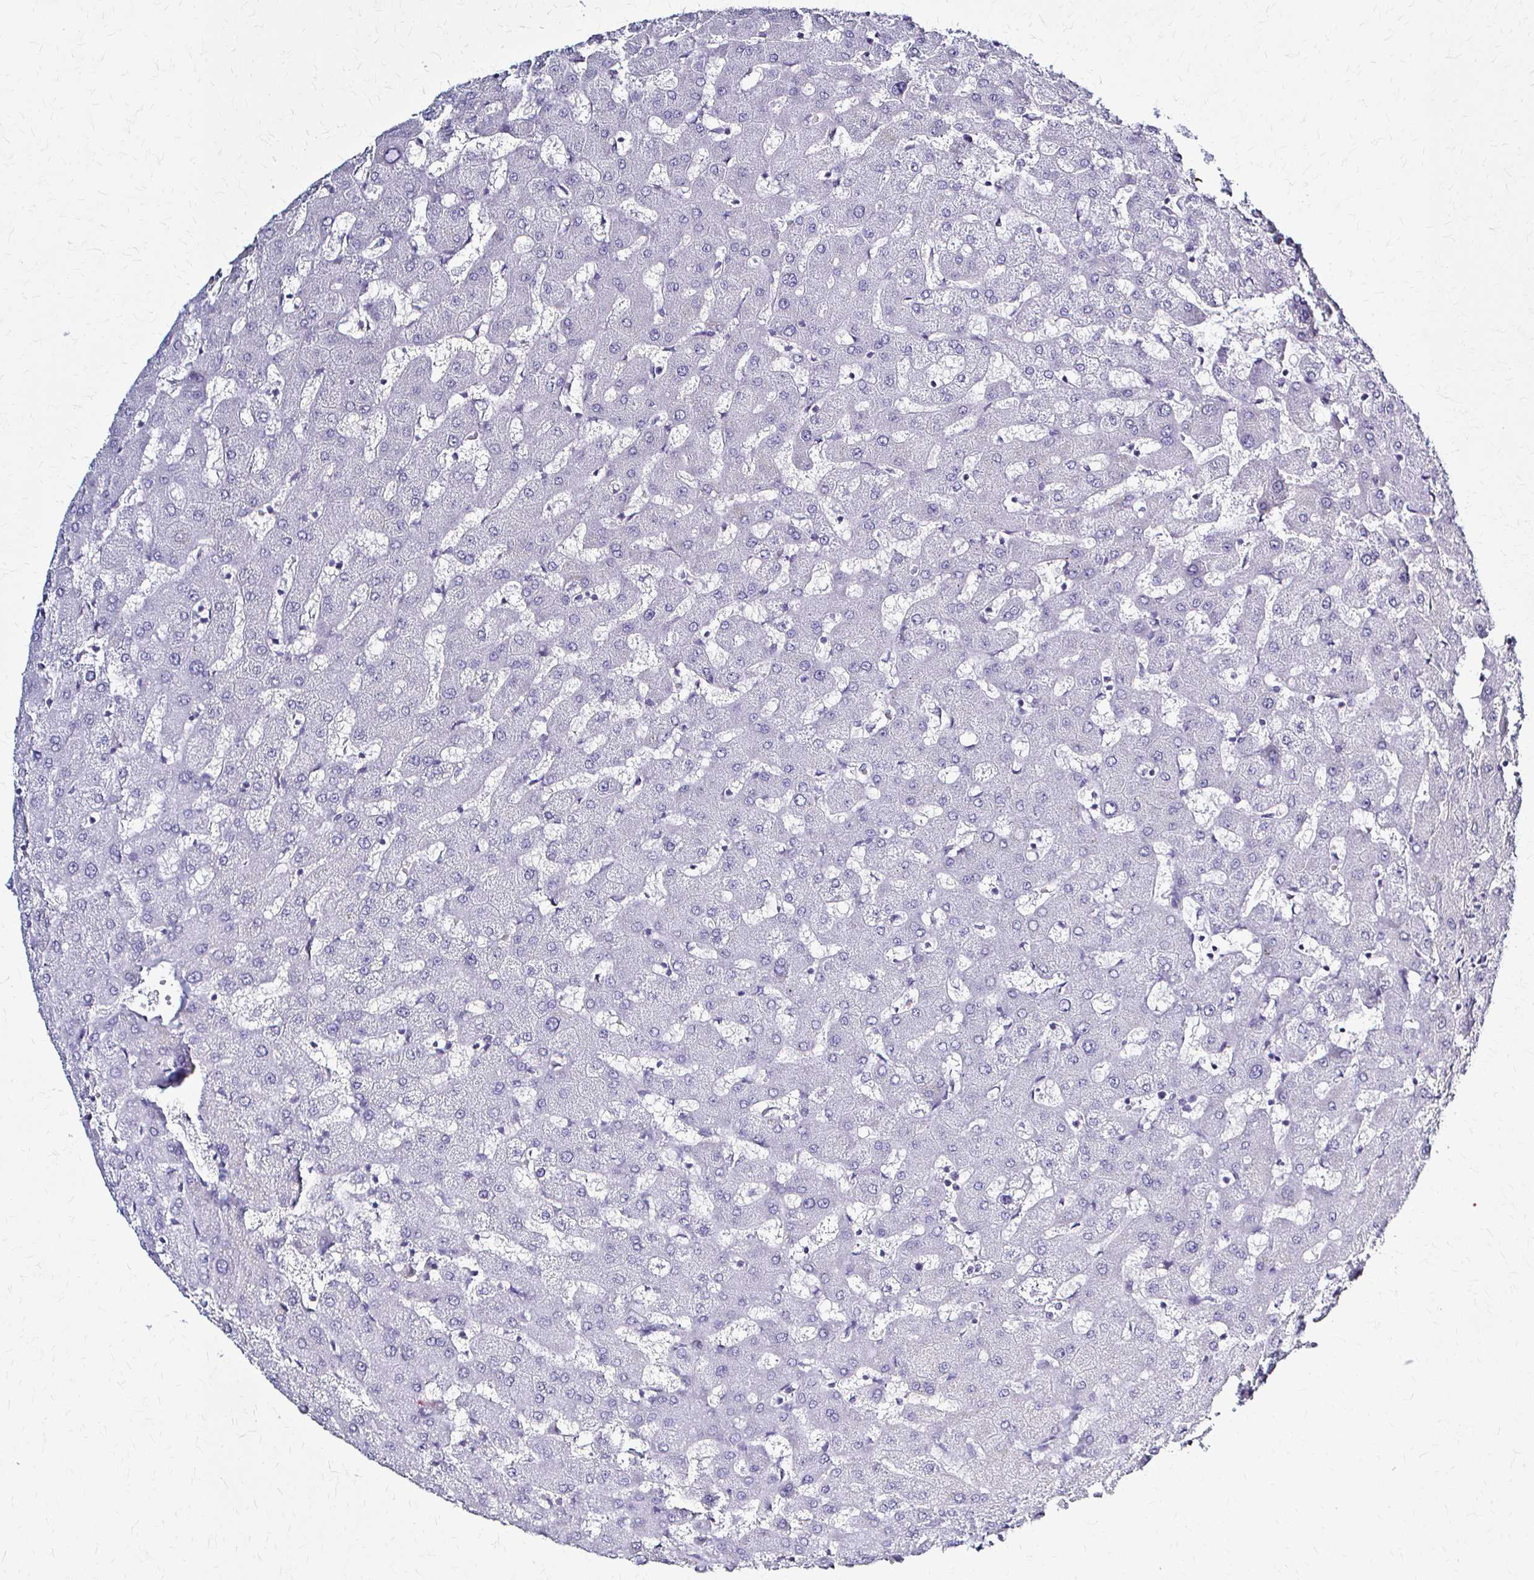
{"staining": {"intensity": "negative", "quantity": "none", "location": "none"}, "tissue": "liver", "cell_type": "Cholangiocytes", "image_type": "normal", "snomed": [{"axis": "morphology", "description": "Normal tissue, NOS"}, {"axis": "topography", "description": "Liver"}], "caption": "Protein analysis of unremarkable liver exhibits no significant expression in cholangiocytes.", "gene": "PRKRA", "patient": {"sex": "female", "age": 63}}